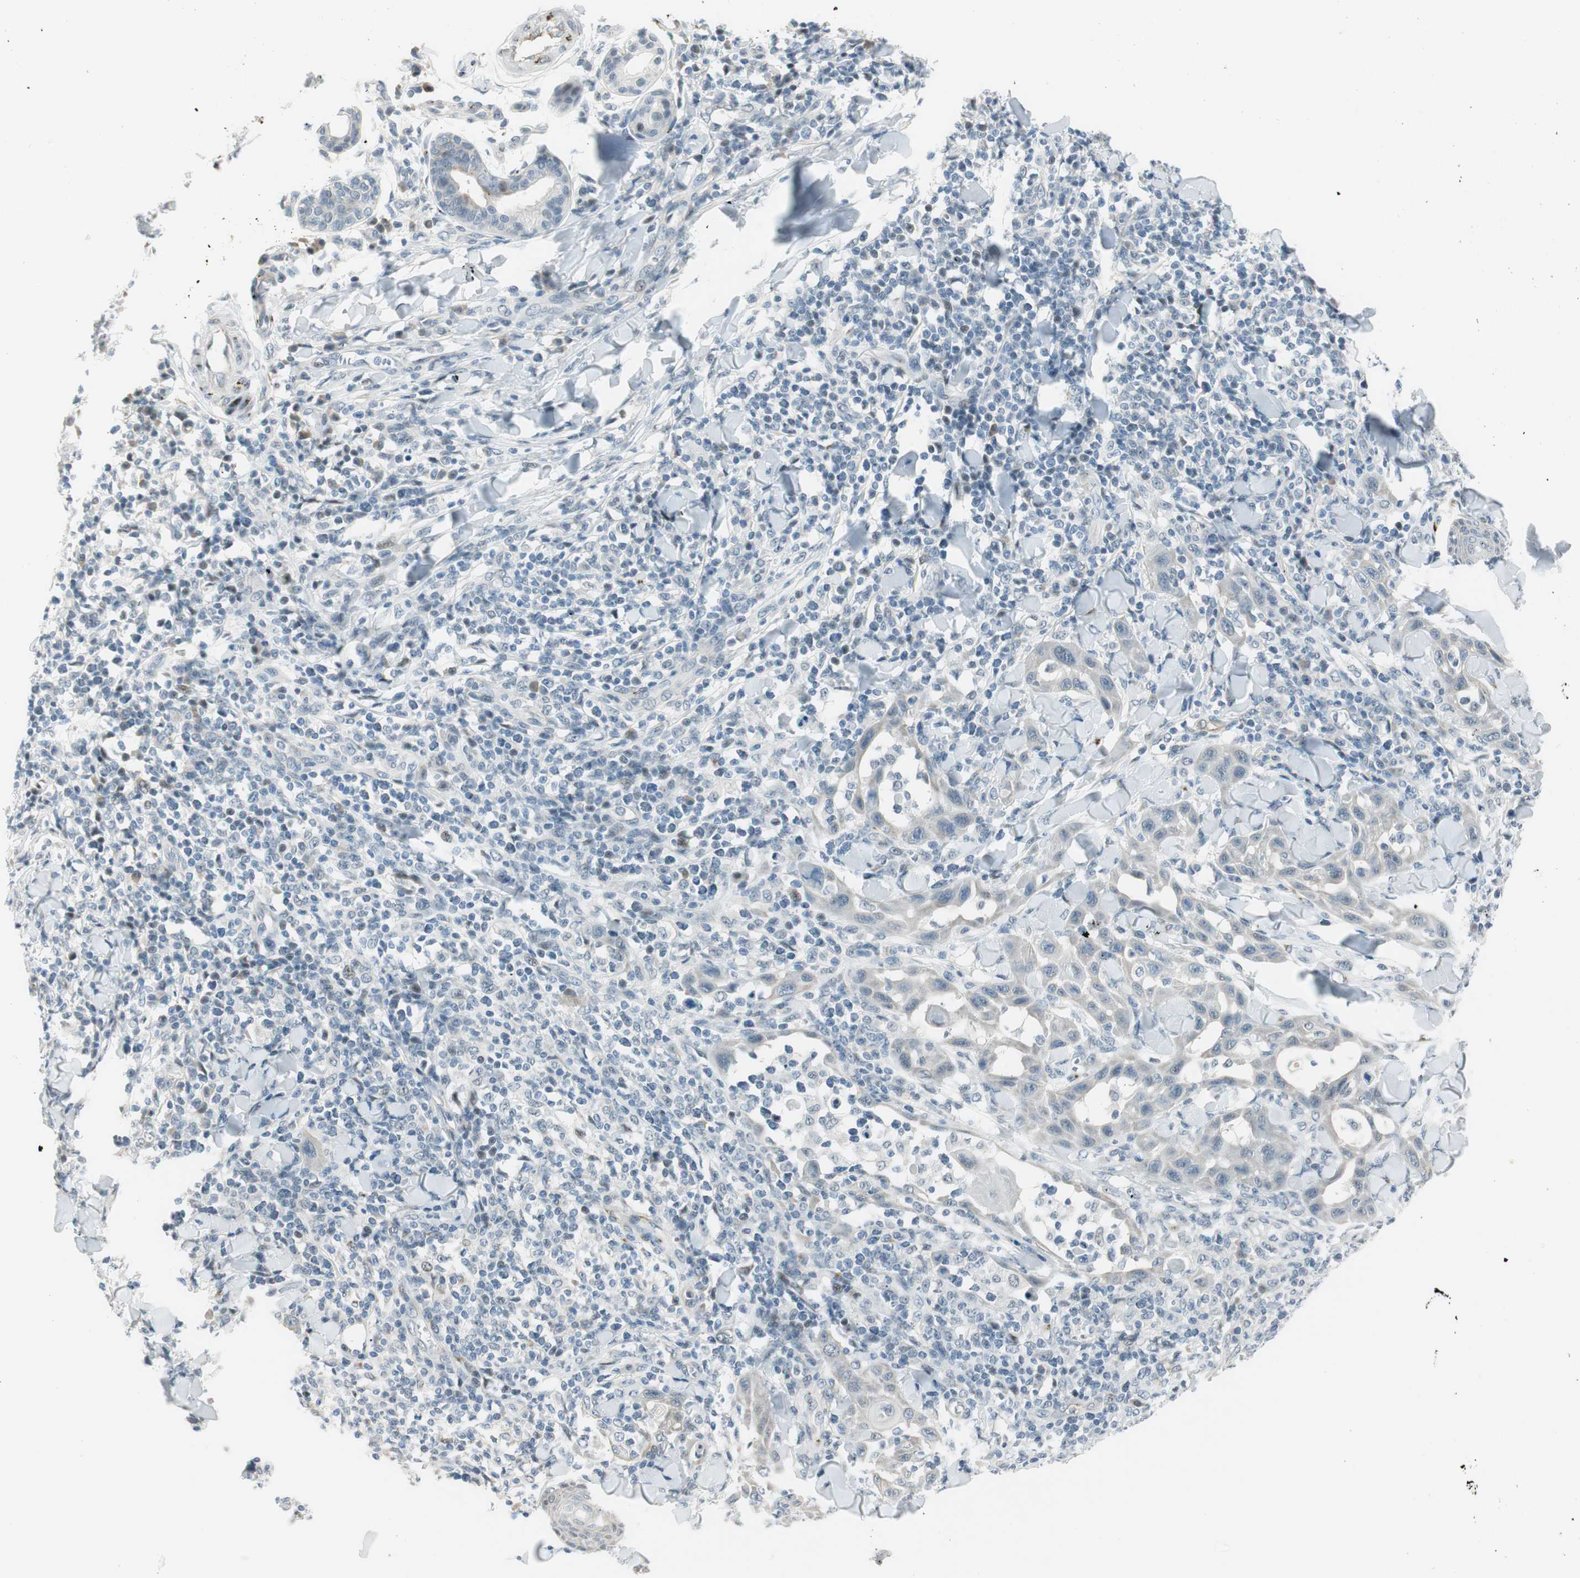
{"staining": {"intensity": "negative", "quantity": "none", "location": "none"}, "tissue": "skin cancer", "cell_type": "Tumor cells", "image_type": "cancer", "snomed": [{"axis": "morphology", "description": "Squamous cell carcinoma, NOS"}, {"axis": "topography", "description": "Skin"}], "caption": "This histopathology image is of skin cancer stained with IHC to label a protein in brown with the nuclei are counter-stained blue. There is no staining in tumor cells.", "gene": "B4GALNT1", "patient": {"sex": "male", "age": 24}}